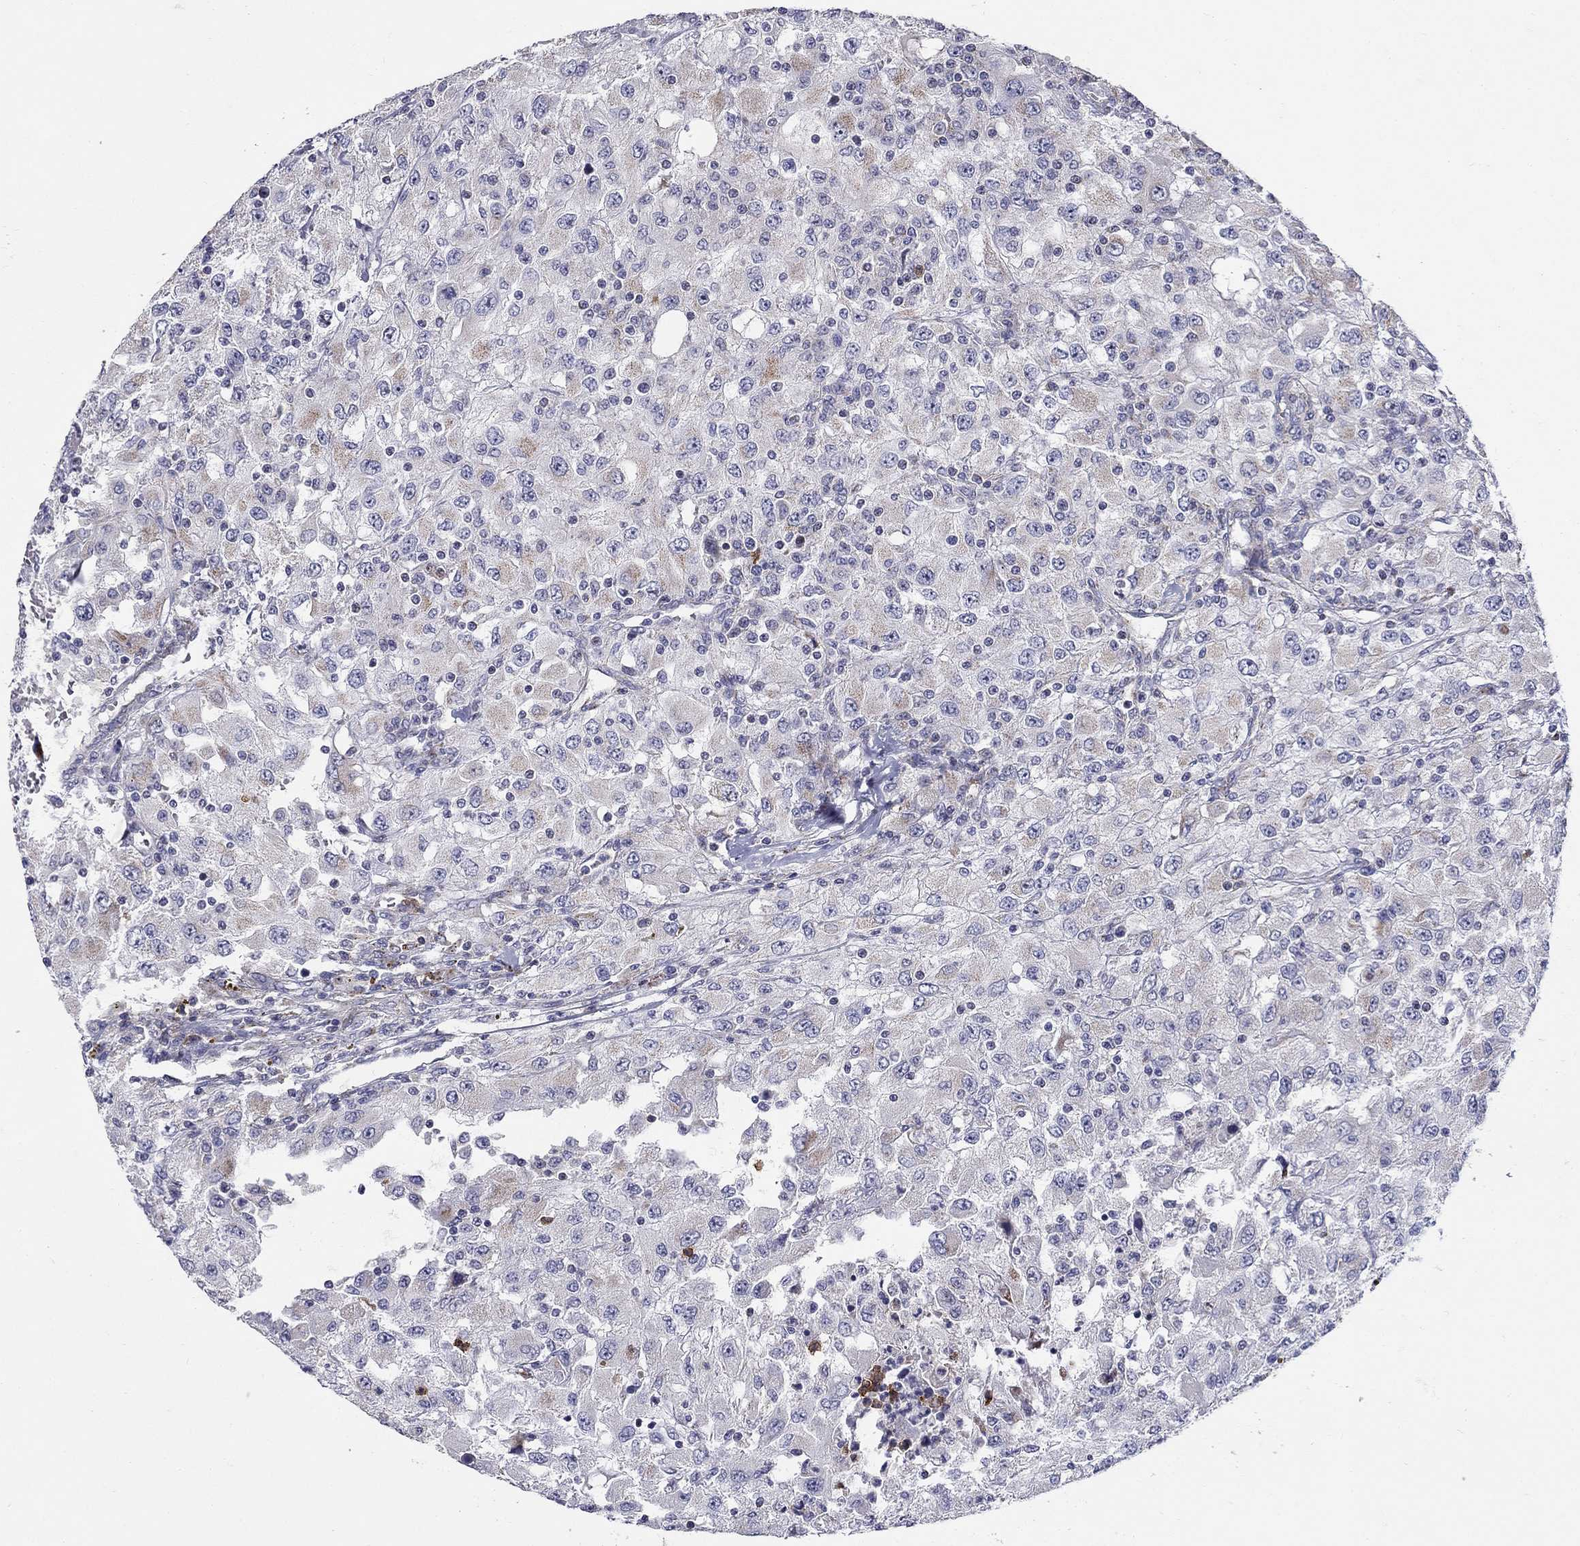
{"staining": {"intensity": "weak", "quantity": "<25%", "location": "cytoplasmic/membranous"}, "tissue": "renal cancer", "cell_type": "Tumor cells", "image_type": "cancer", "snomed": [{"axis": "morphology", "description": "Adenocarcinoma, NOS"}, {"axis": "topography", "description": "Kidney"}], "caption": "Immunohistochemistry of adenocarcinoma (renal) reveals no staining in tumor cells.", "gene": "HMX2", "patient": {"sex": "female", "age": 67}}